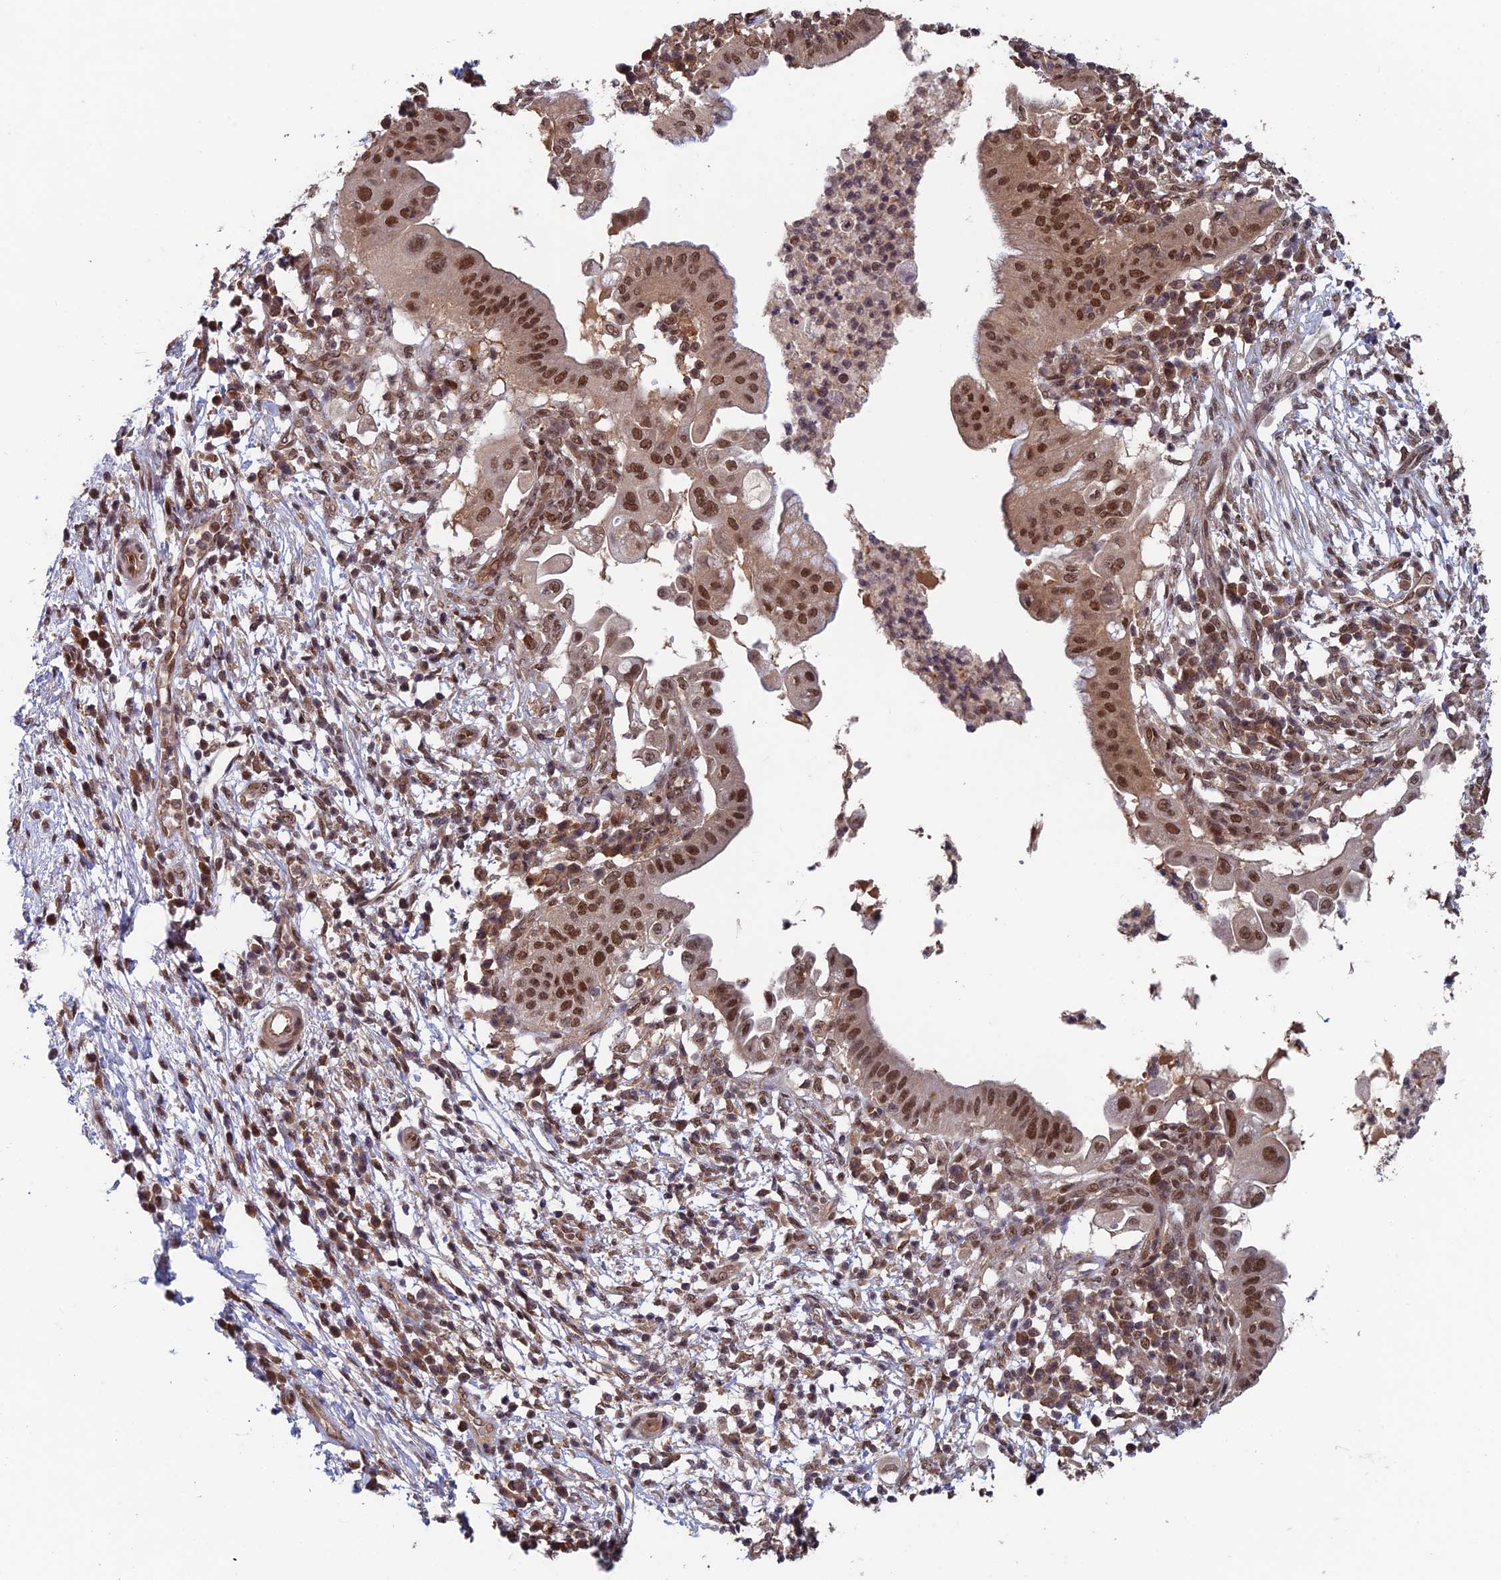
{"staining": {"intensity": "moderate", "quantity": ">75%", "location": "nuclear"}, "tissue": "pancreatic cancer", "cell_type": "Tumor cells", "image_type": "cancer", "snomed": [{"axis": "morphology", "description": "Adenocarcinoma, NOS"}, {"axis": "topography", "description": "Pancreas"}], "caption": "This is a photomicrograph of immunohistochemistry staining of pancreatic cancer, which shows moderate staining in the nuclear of tumor cells.", "gene": "FAM53C", "patient": {"sex": "male", "age": 68}}